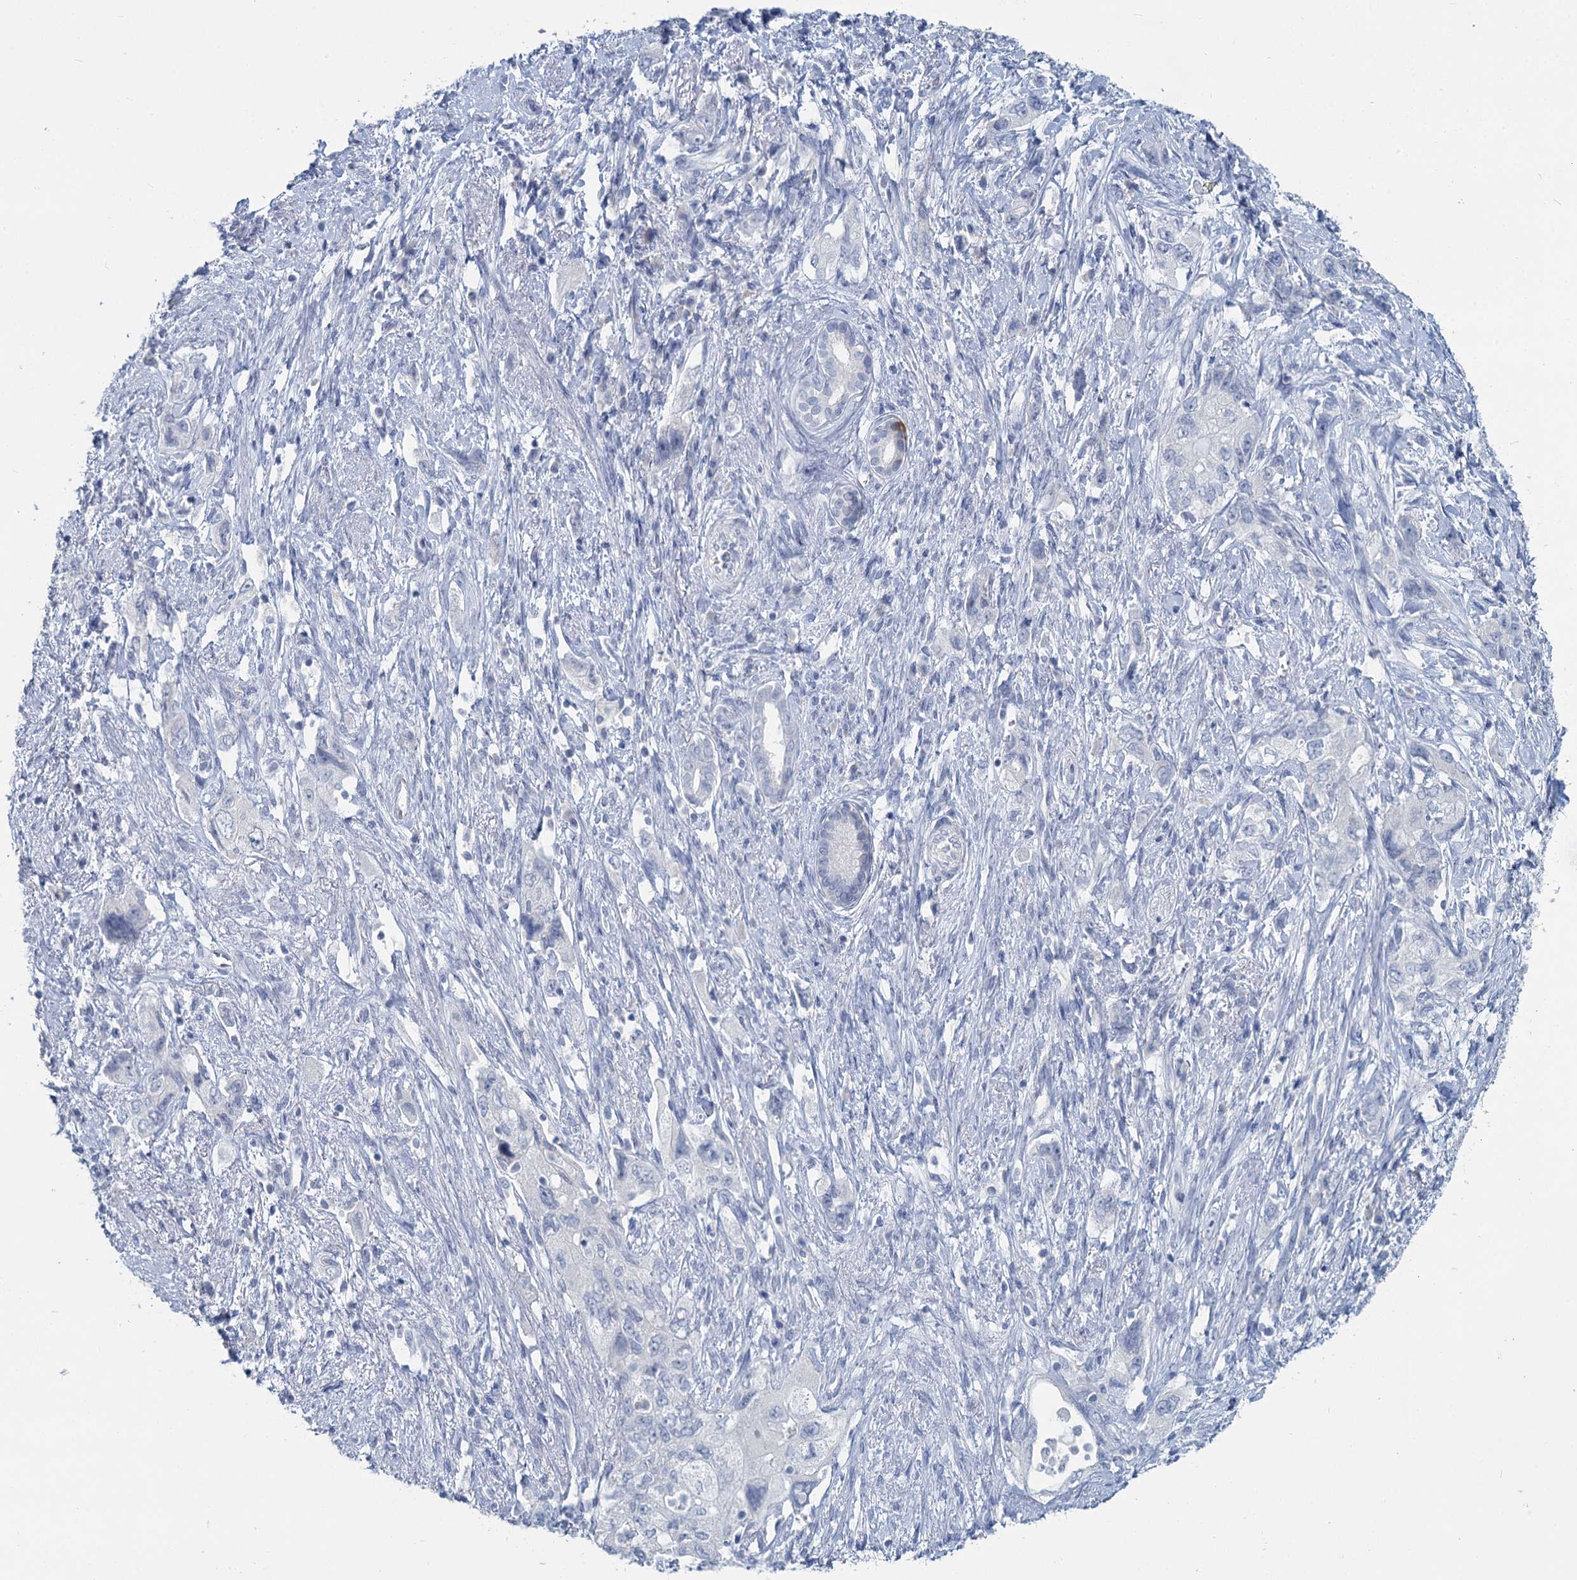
{"staining": {"intensity": "negative", "quantity": "none", "location": "none"}, "tissue": "pancreatic cancer", "cell_type": "Tumor cells", "image_type": "cancer", "snomed": [{"axis": "morphology", "description": "Adenocarcinoma, NOS"}, {"axis": "topography", "description": "Pancreas"}], "caption": "Immunohistochemical staining of human pancreatic adenocarcinoma reveals no significant staining in tumor cells.", "gene": "CHGA", "patient": {"sex": "female", "age": 73}}